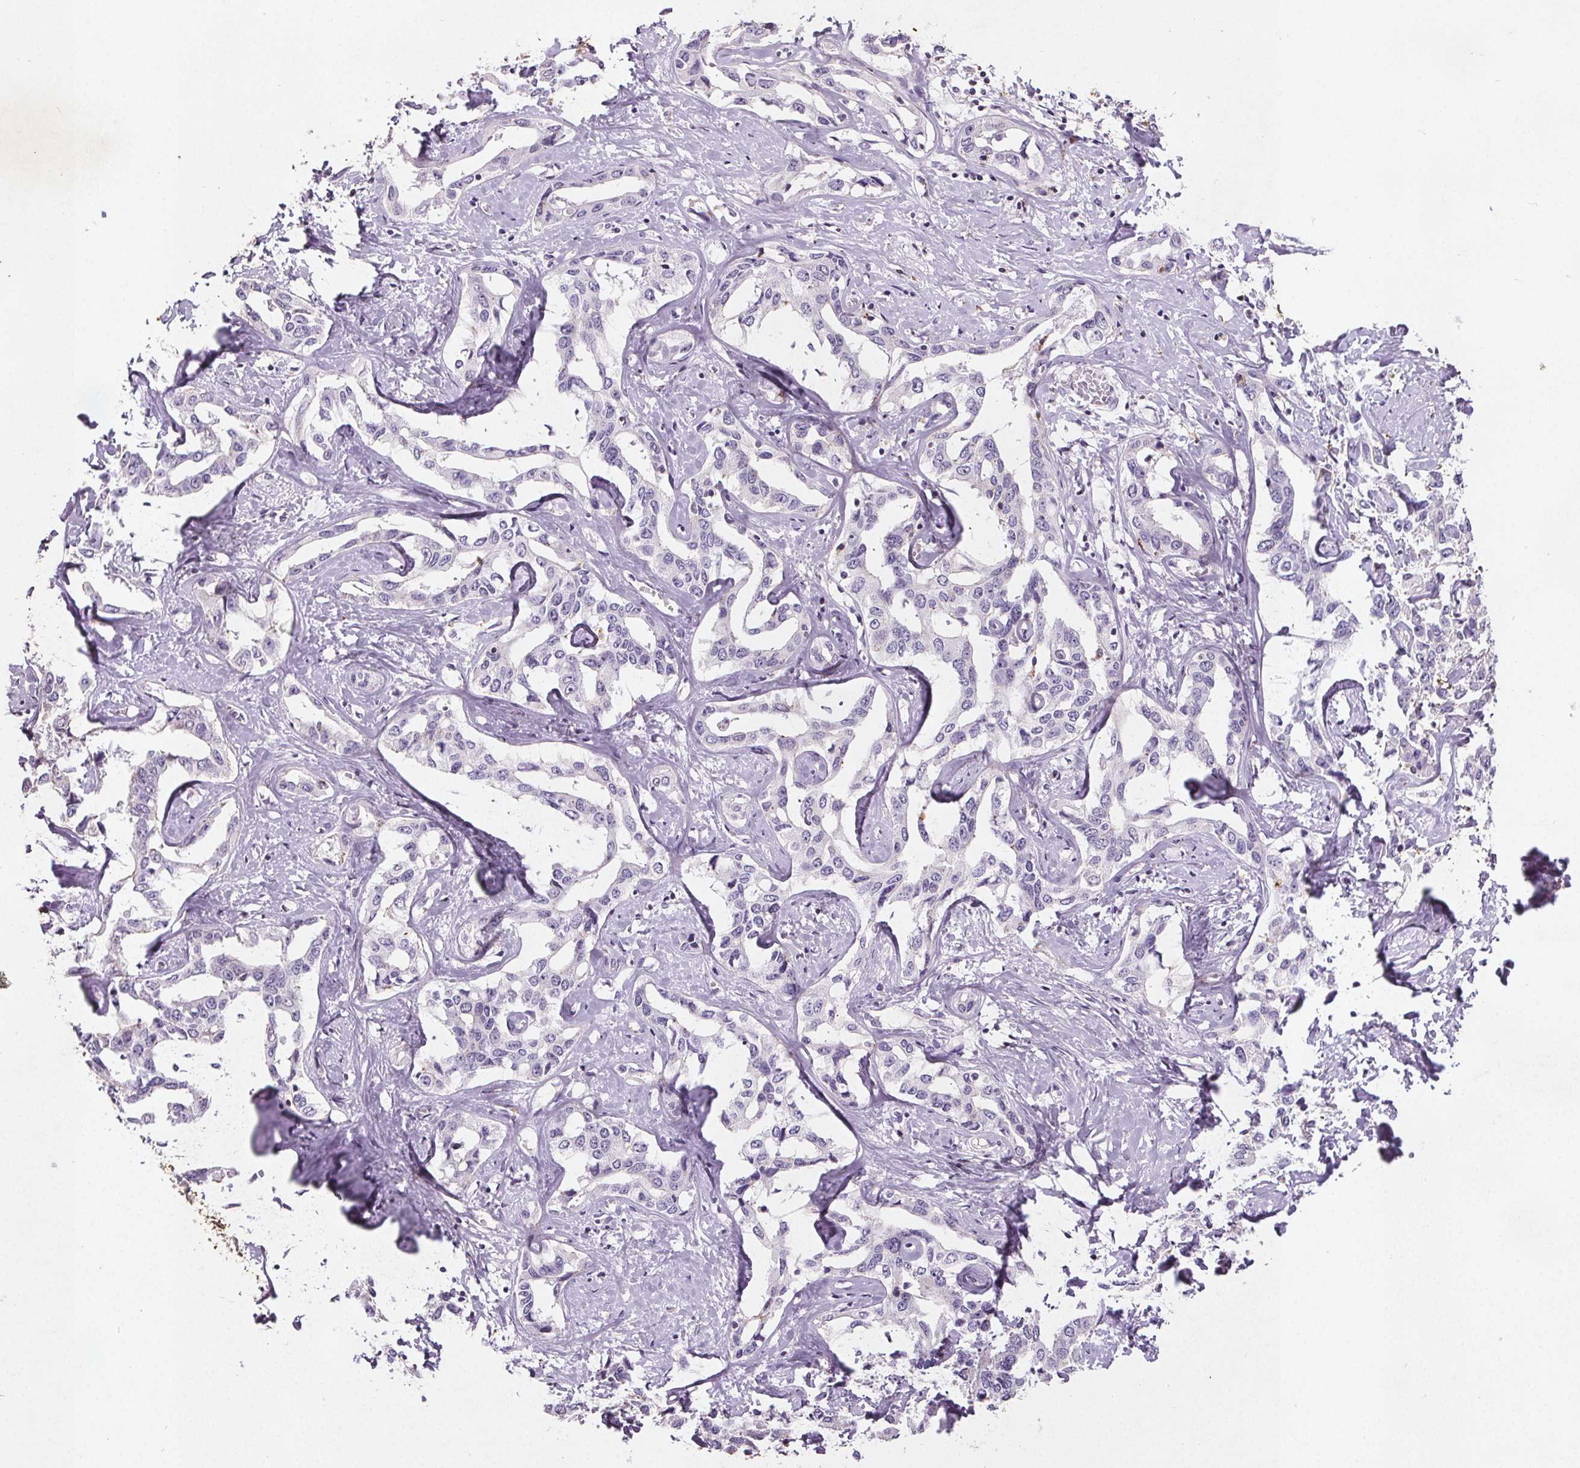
{"staining": {"intensity": "negative", "quantity": "none", "location": "none"}, "tissue": "liver cancer", "cell_type": "Tumor cells", "image_type": "cancer", "snomed": [{"axis": "morphology", "description": "Cholangiocarcinoma"}, {"axis": "topography", "description": "Liver"}], "caption": "Image shows no significant protein staining in tumor cells of cholangiocarcinoma (liver). (Stains: DAB immunohistochemistry (IHC) with hematoxylin counter stain, Microscopy: brightfield microscopy at high magnification).", "gene": "C19orf84", "patient": {"sex": "male", "age": 59}}